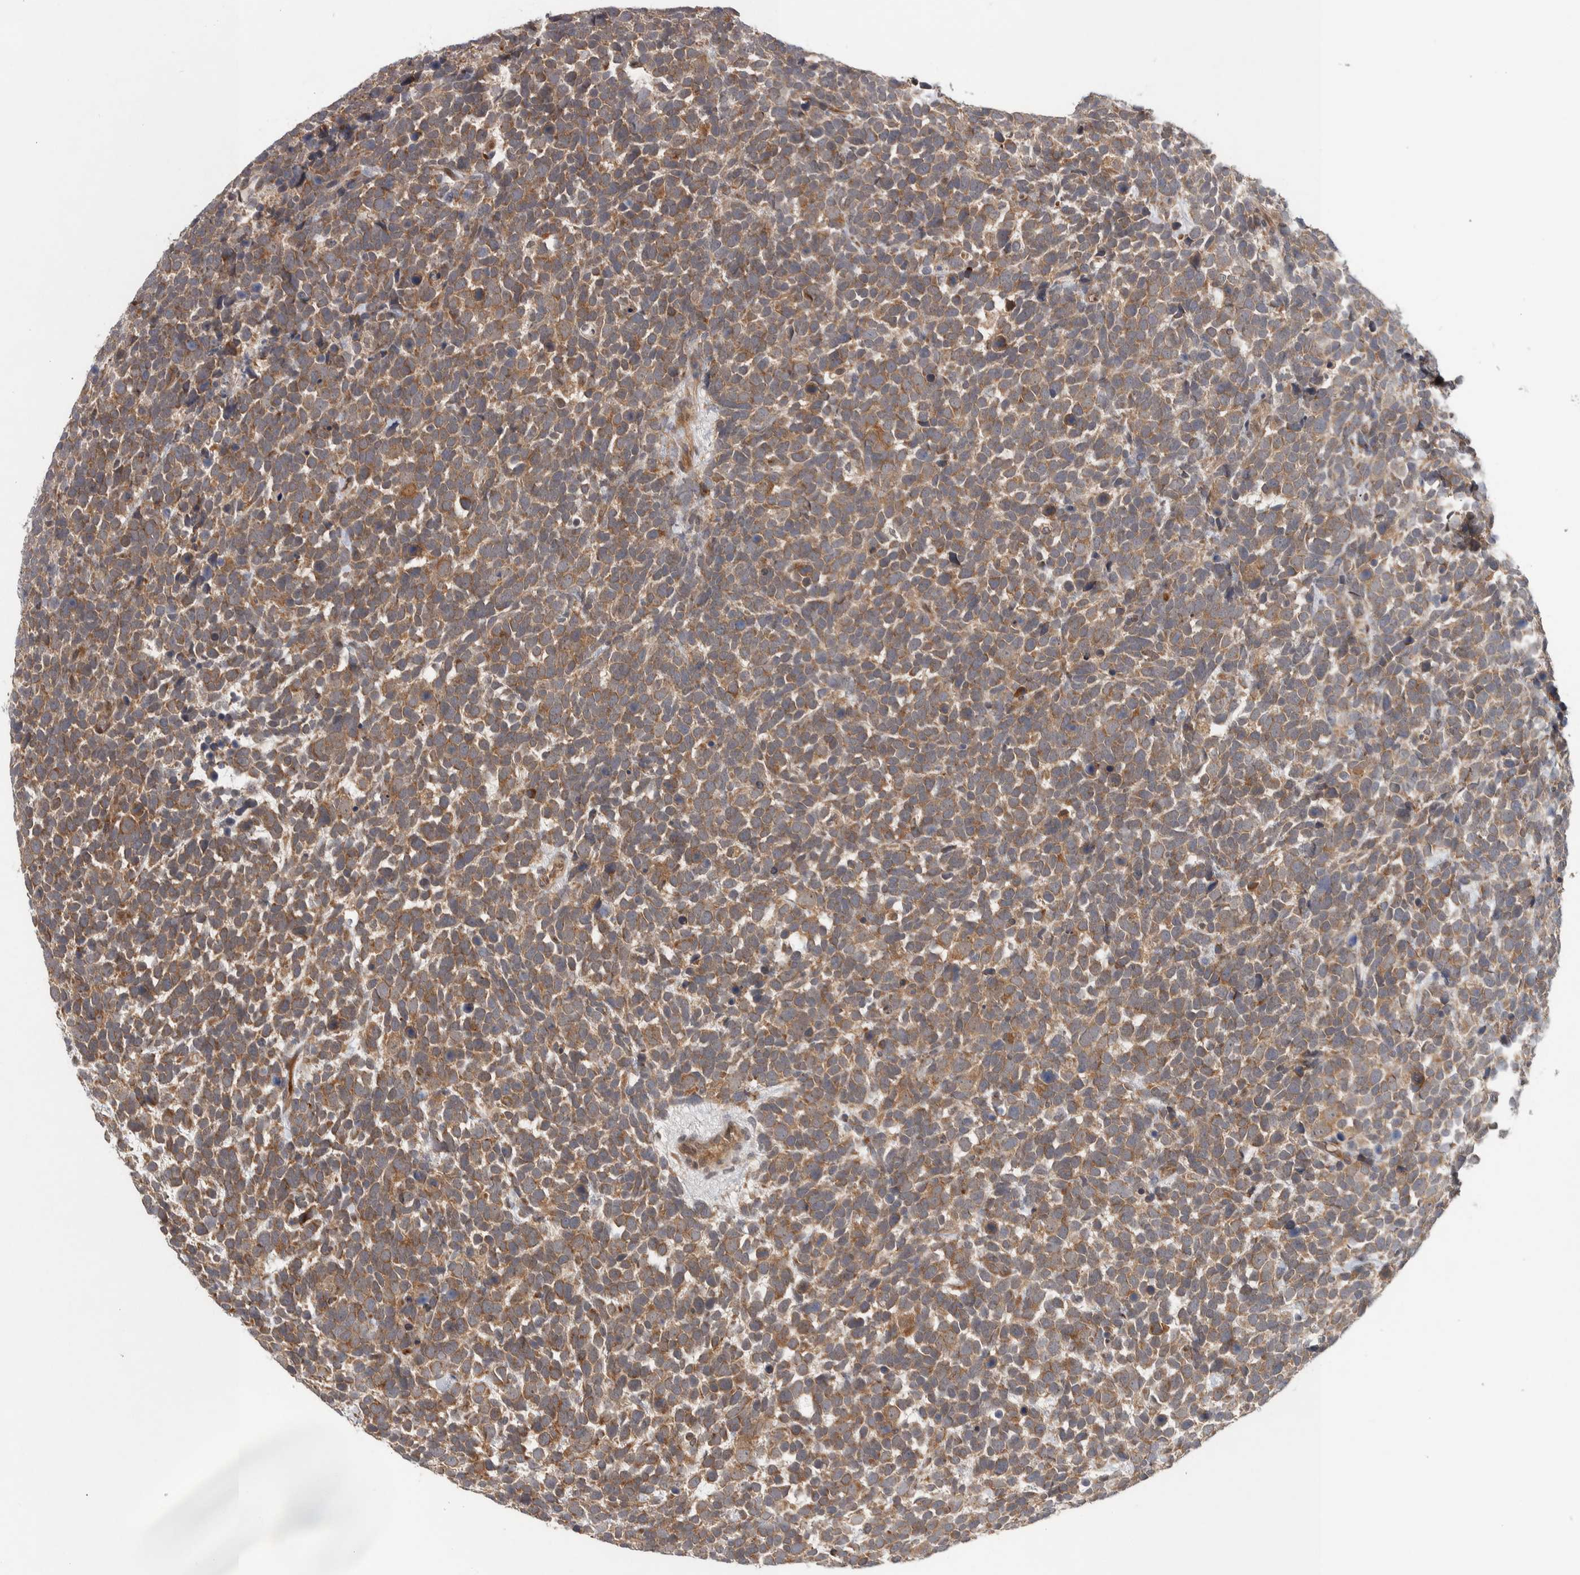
{"staining": {"intensity": "moderate", "quantity": ">75%", "location": "cytoplasmic/membranous"}, "tissue": "urothelial cancer", "cell_type": "Tumor cells", "image_type": "cancer", "snomed": [{"axis": "morphology", "description": "Urothelial carcinoma, High grade"}, {"axis": "topography", "description": "Urinary bladder"}], "caption": "The histopathology image demonstrates immunohistochemical staining of urothelial carcinoma (high-grade). There is moderate cytoplasmic/membranous expression is seen in approximately >75% of tumor cells.", "gene": "TBC1D31", "patient": {"sex": "female", "age": 82}}